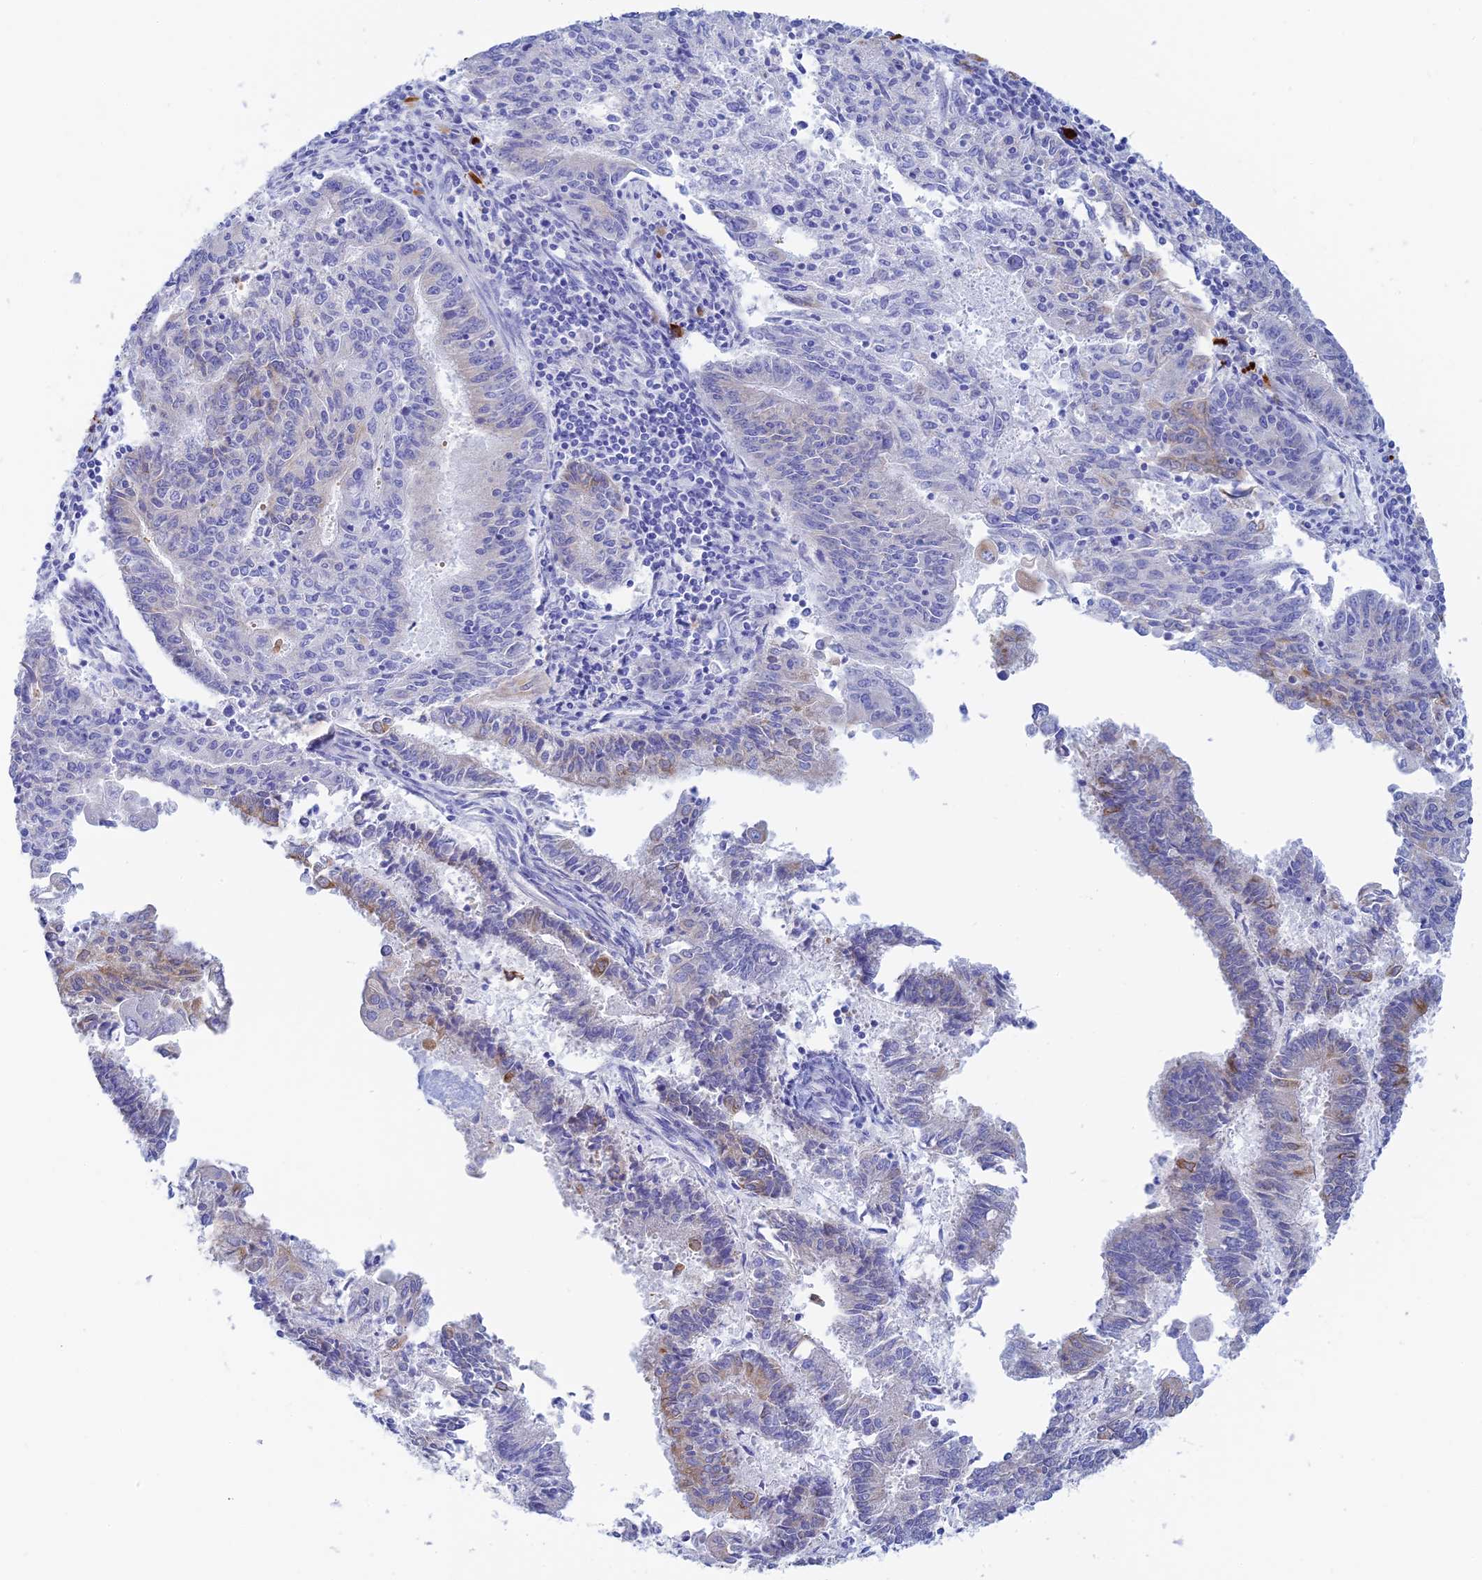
{"staining": {"intensity": "weak", "quantity": "<25%", "location": "cytoplasmic/membranous"}, "tissue": "endometrial cancer", "cell_type": "Tumor cells", "image_type": "cancer", "snomed": [{"axis": "morphology", "description": "Adenocarcinoma, NOS"}, {"axis": "topography", "description": "Endometrium"}], "caption": "Immunohistochemical staining of human endometrial cancer (adenocarcinoma) demonstrates no significant staining in tumor cells. (Stains: DAB (3,3'-diaminobenzidine) immunohistochemistry (IHC) with hematoxylin counter stain, Microscopy: brightfield microscopy at high magnification).", "gene": "CEP152", "patient": {"sex": "female", "age": 59}}